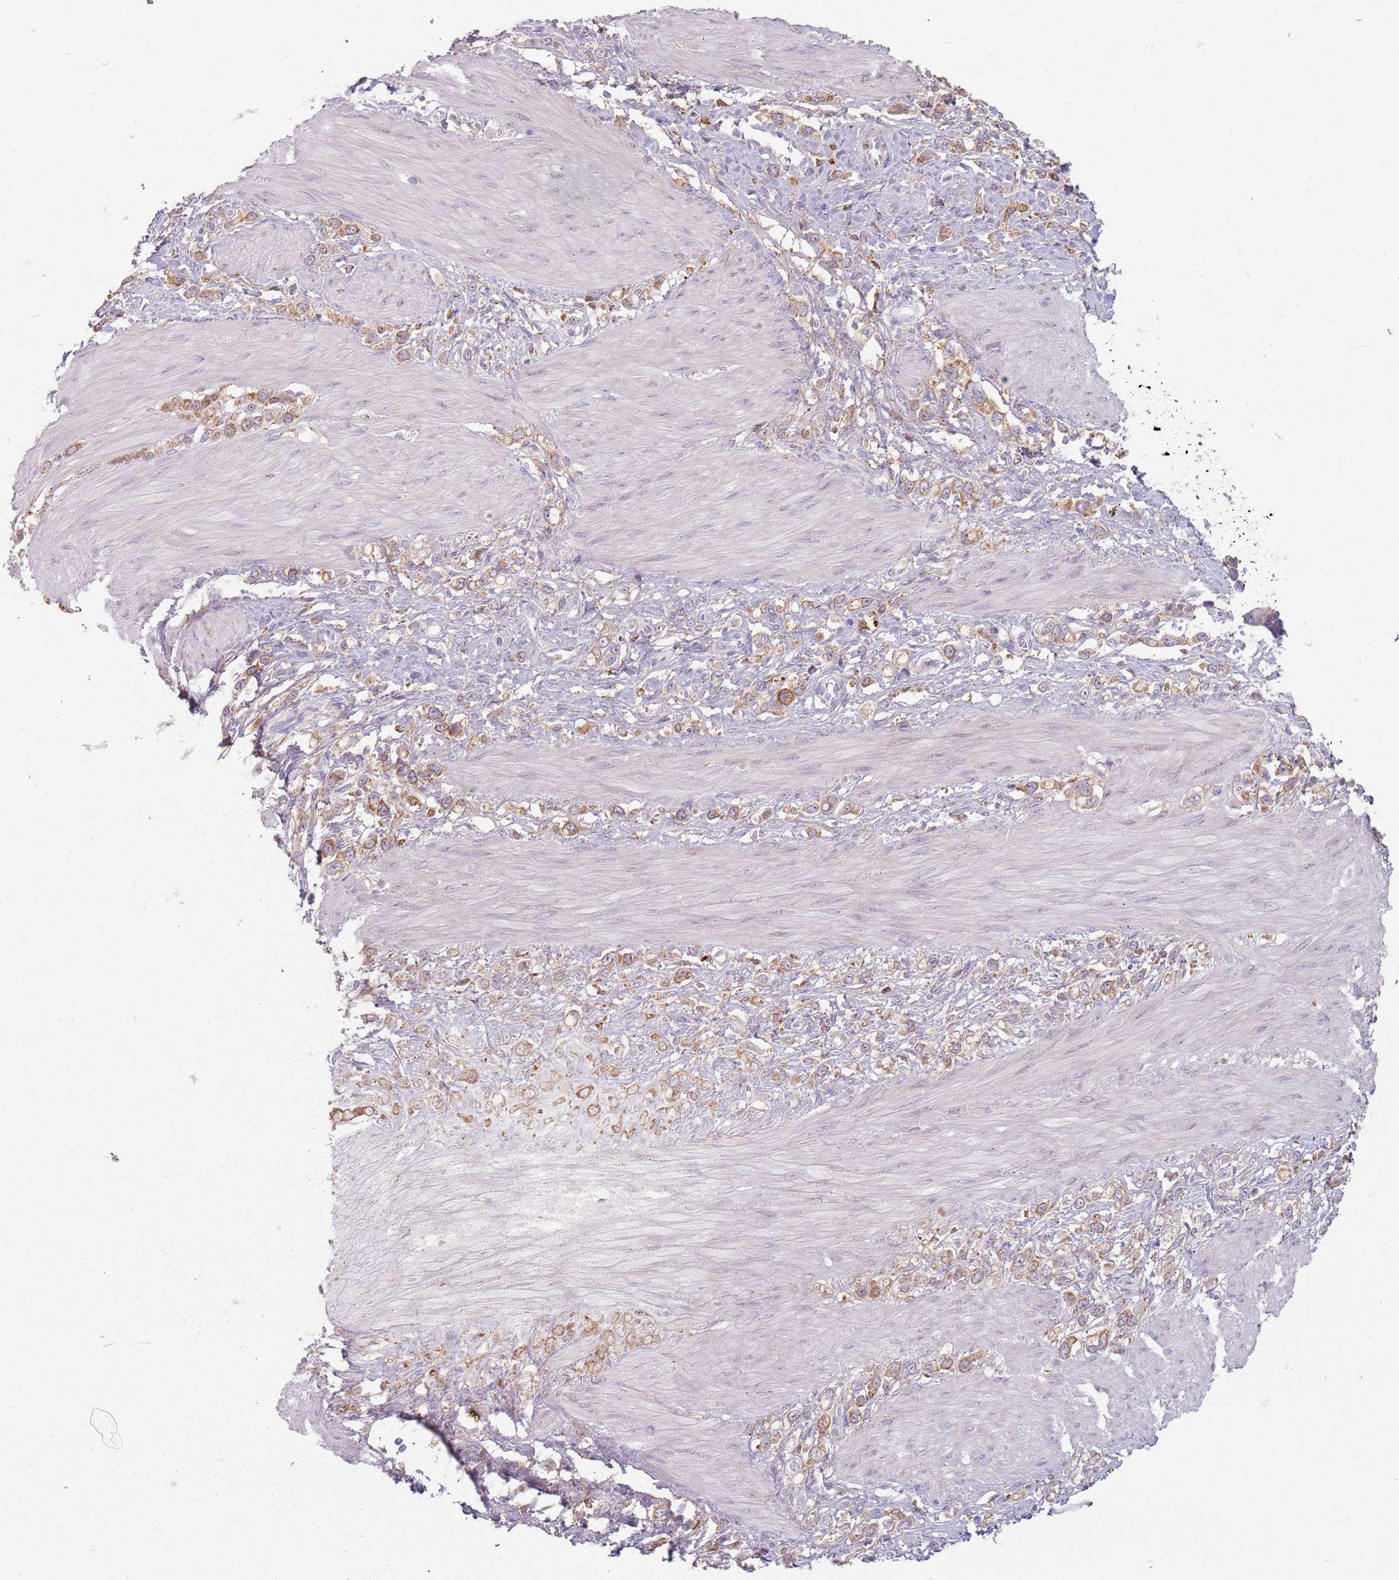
{"staining": {"intensity": "moderate", "quantity": ">75%", "location": "cytoplasmic/membranous"}, "tissue": "stomach cancer", "cell_type": "Tumor cells", "image_type": "cancer", "snomed": [{"axis": "morphology", "description": "Adenocarcinoma, NOS"}, {"axis": "topography", "description": "Stomach"}], "caption": "Immunohistochemical staining of human stomach cancer reveals medium levels of moderate cytoplasmic/membranous protein staining in about >75% of tumor cells.", "gene": "COLGALT1", "patient": {"sex": "female", "age": 65}}